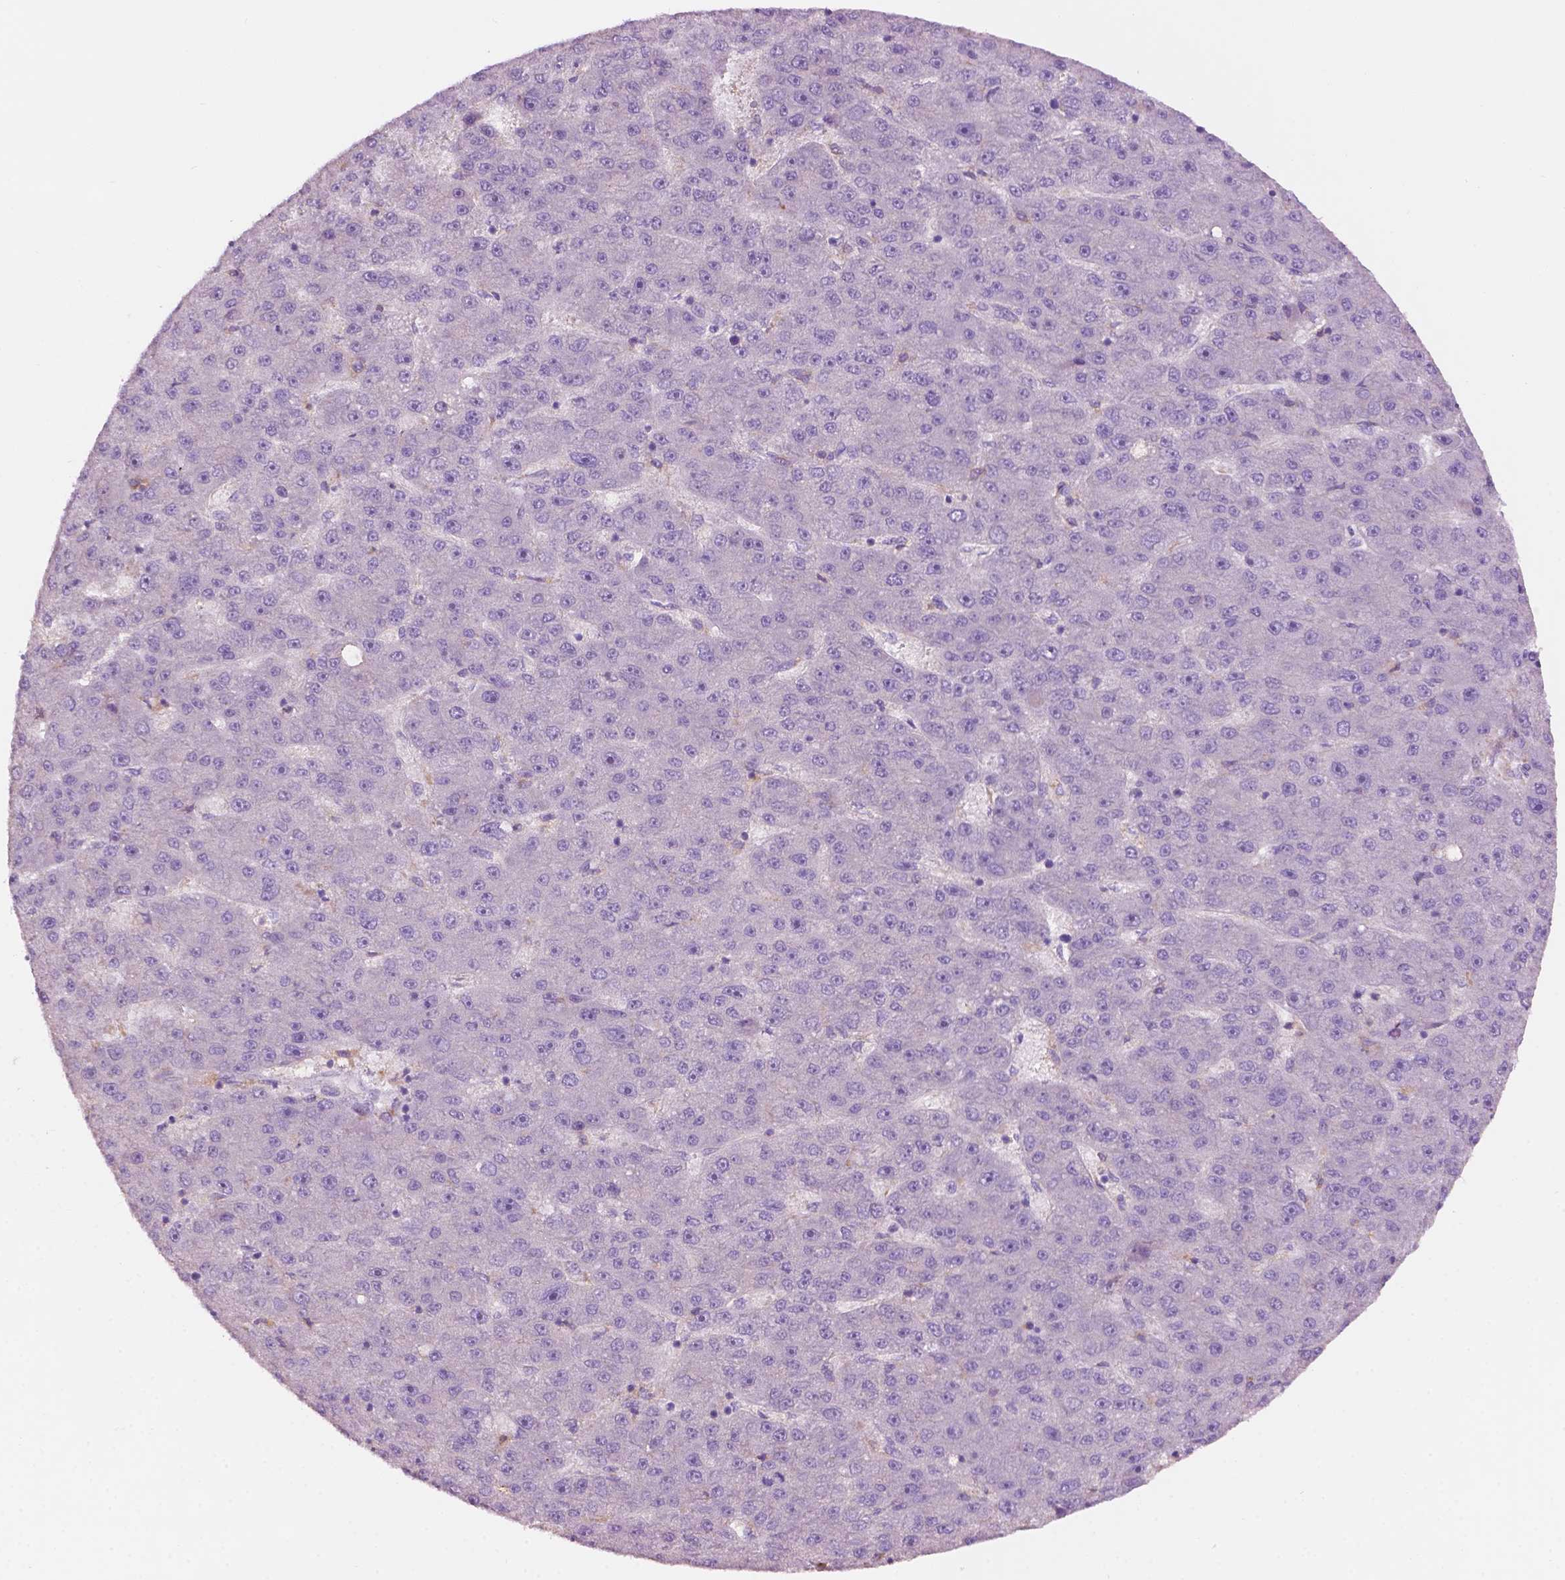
{"staining": {"intensity": "negative", "quantity": "none", "location": "none"}, "tissue": "liver cancer", "cell_type": "Tumor cells", "image_type": "cancer", "snomed": [{"axis": "morphology", "description": "Carcinoma, Hepatocellular, NOS"}, {"axis": "topography", "description": "Liver"}], "caption": "The image displays no significant expression in tumor cells of liver hepatocellular carcinoma. The staining is performed using DAB (3,3'-diaminobenzidine) brown chromogen with nuclei counter-stained in using hematoxylin.", "gene": "CDH7", "patient": {"sex": "male", "age": 67}}